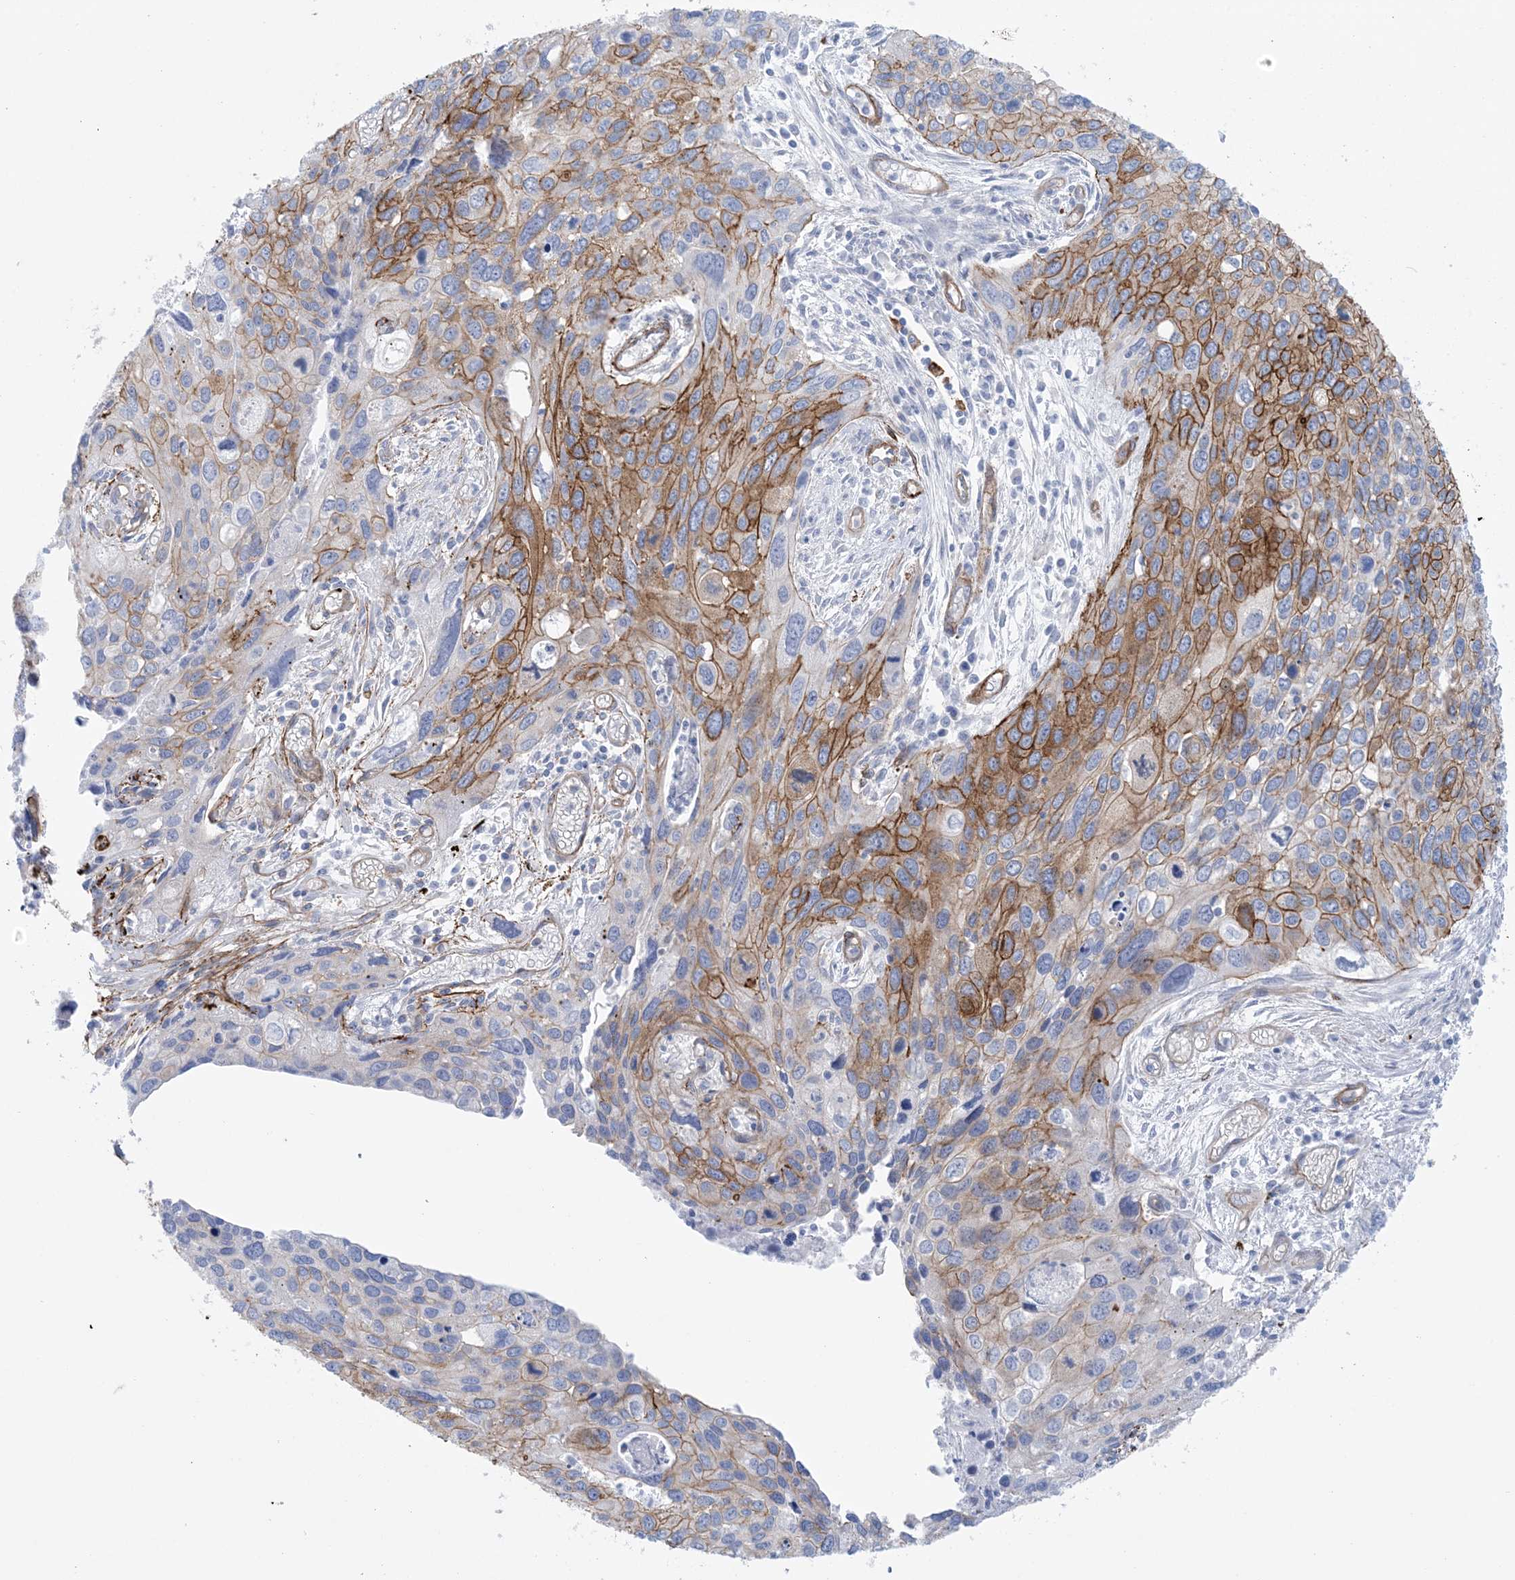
{"staining": {"intensity": "moderate", "quantity": "25%-75%", "location": "cytoplasmic/membranous"}, "tissue": "cervical cancer", "cell_type": "Tumor cells", "image_type": "cancer", "snomed": [{"axis": "morphology", "description": "Squamous cell carcinoma, NOS"}, {"axis": "topography", "description": "Cervix"}], "caption": "Immunohistochemistry (IHC) (DAB (3,3'-diaminobenzidine)) staining of squamous cell carcinoma (cervical) exhibits moderate cytoplasmic/membranous protein positivity in about 25%-75% of tumor cells.", "gene": "SHANK1", "patient": {"sex": "female", "age": 55}}